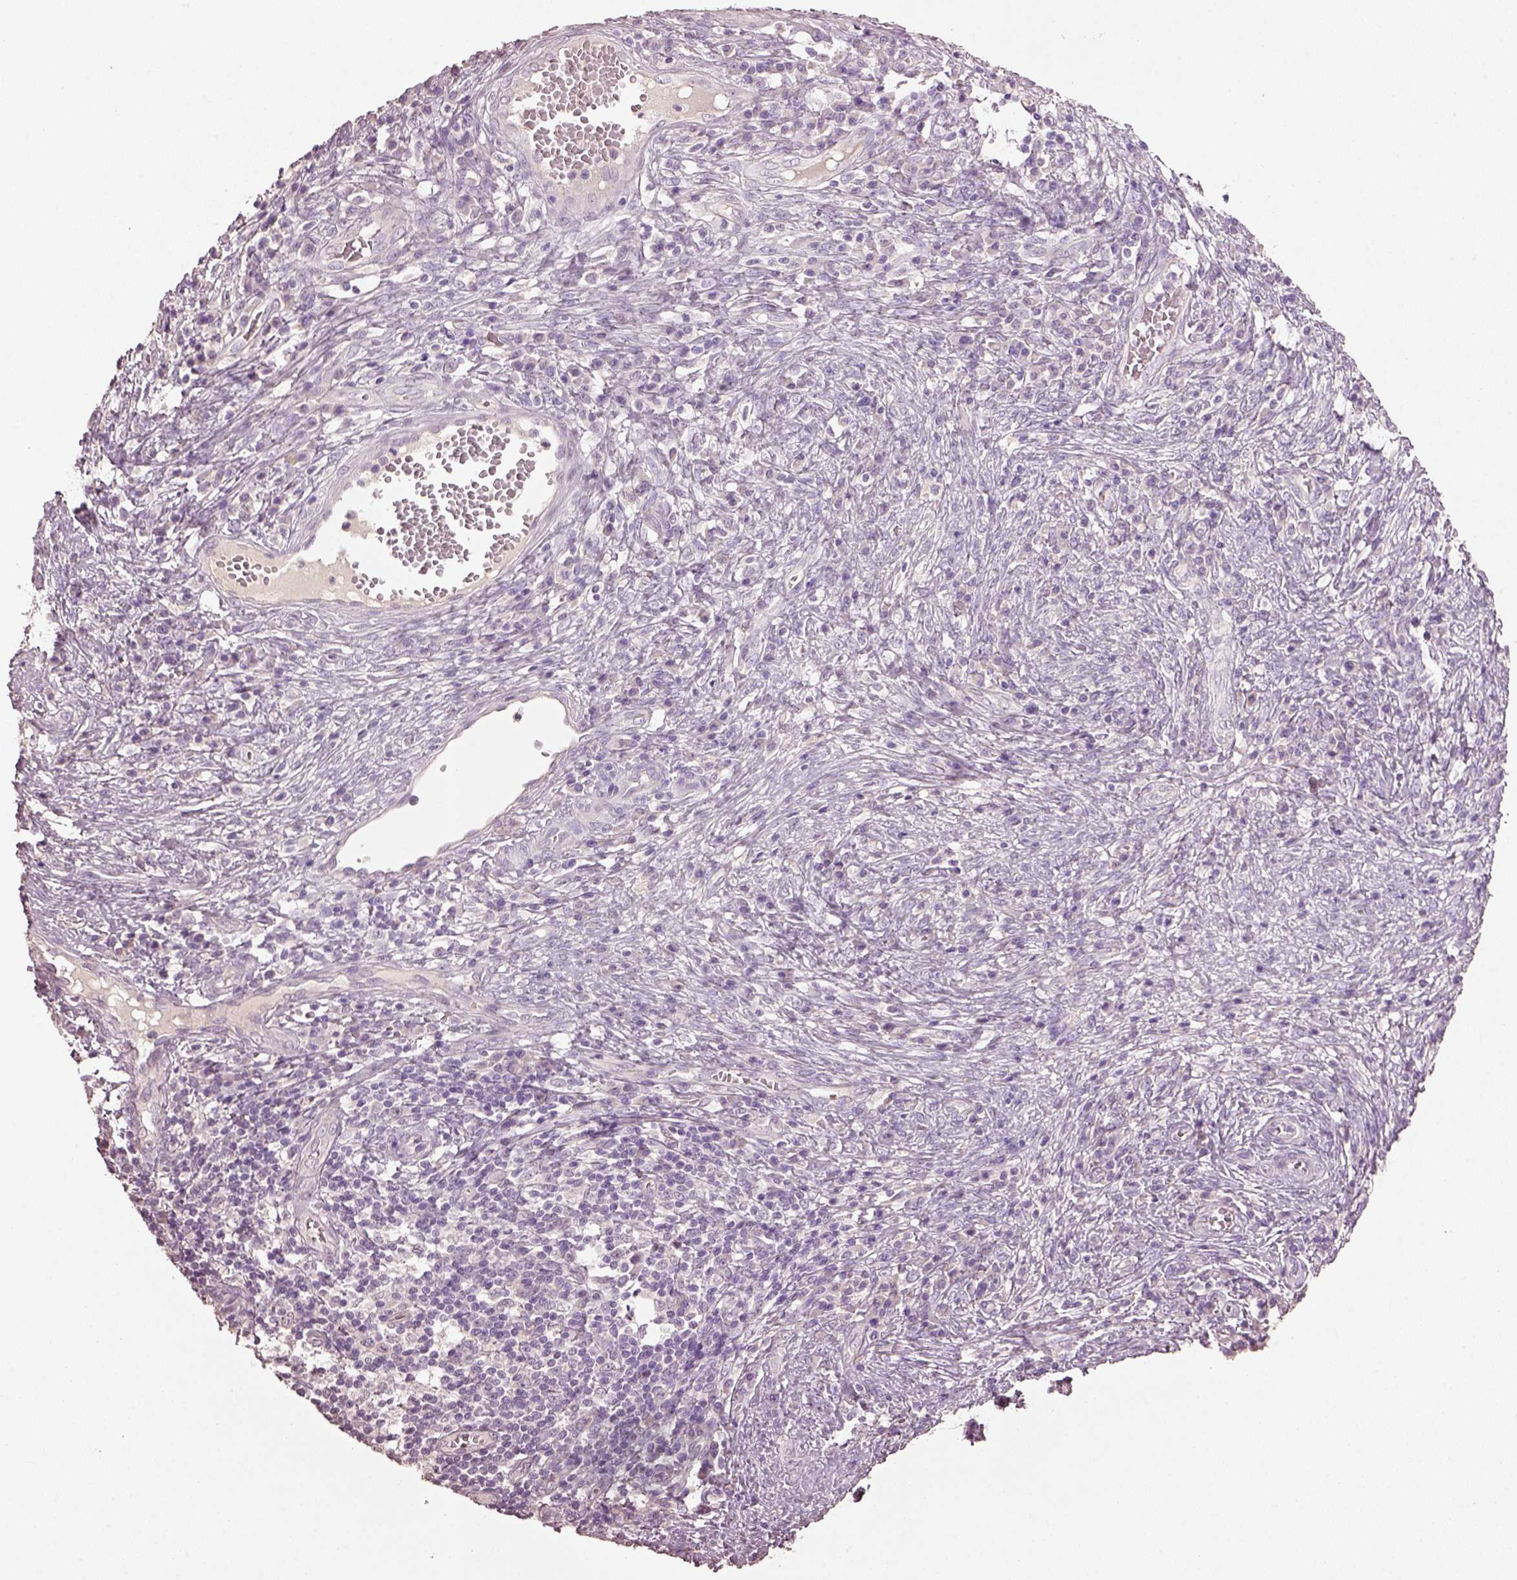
{"staining": {"intensity": "negative", "quantity": "none", "location": "none"}, "tissue": "cervical cancer", "cell_type": "Tumor cells", "image_type": "cancer", "snomed": [{"axis": "morphology", "description": "Squamous cell carcinoma, NOS"}, {"axis": "topography", "description": "Cervix"}], "caption": "A high-resolution micrograph shows immunohistochemistry staining of squamous cell carcinoma (cervical), which demonstrates no significant positivity in tumor cells.", "gene": "KCNIP3", "patient": {"sex": "female", "age": 39}}